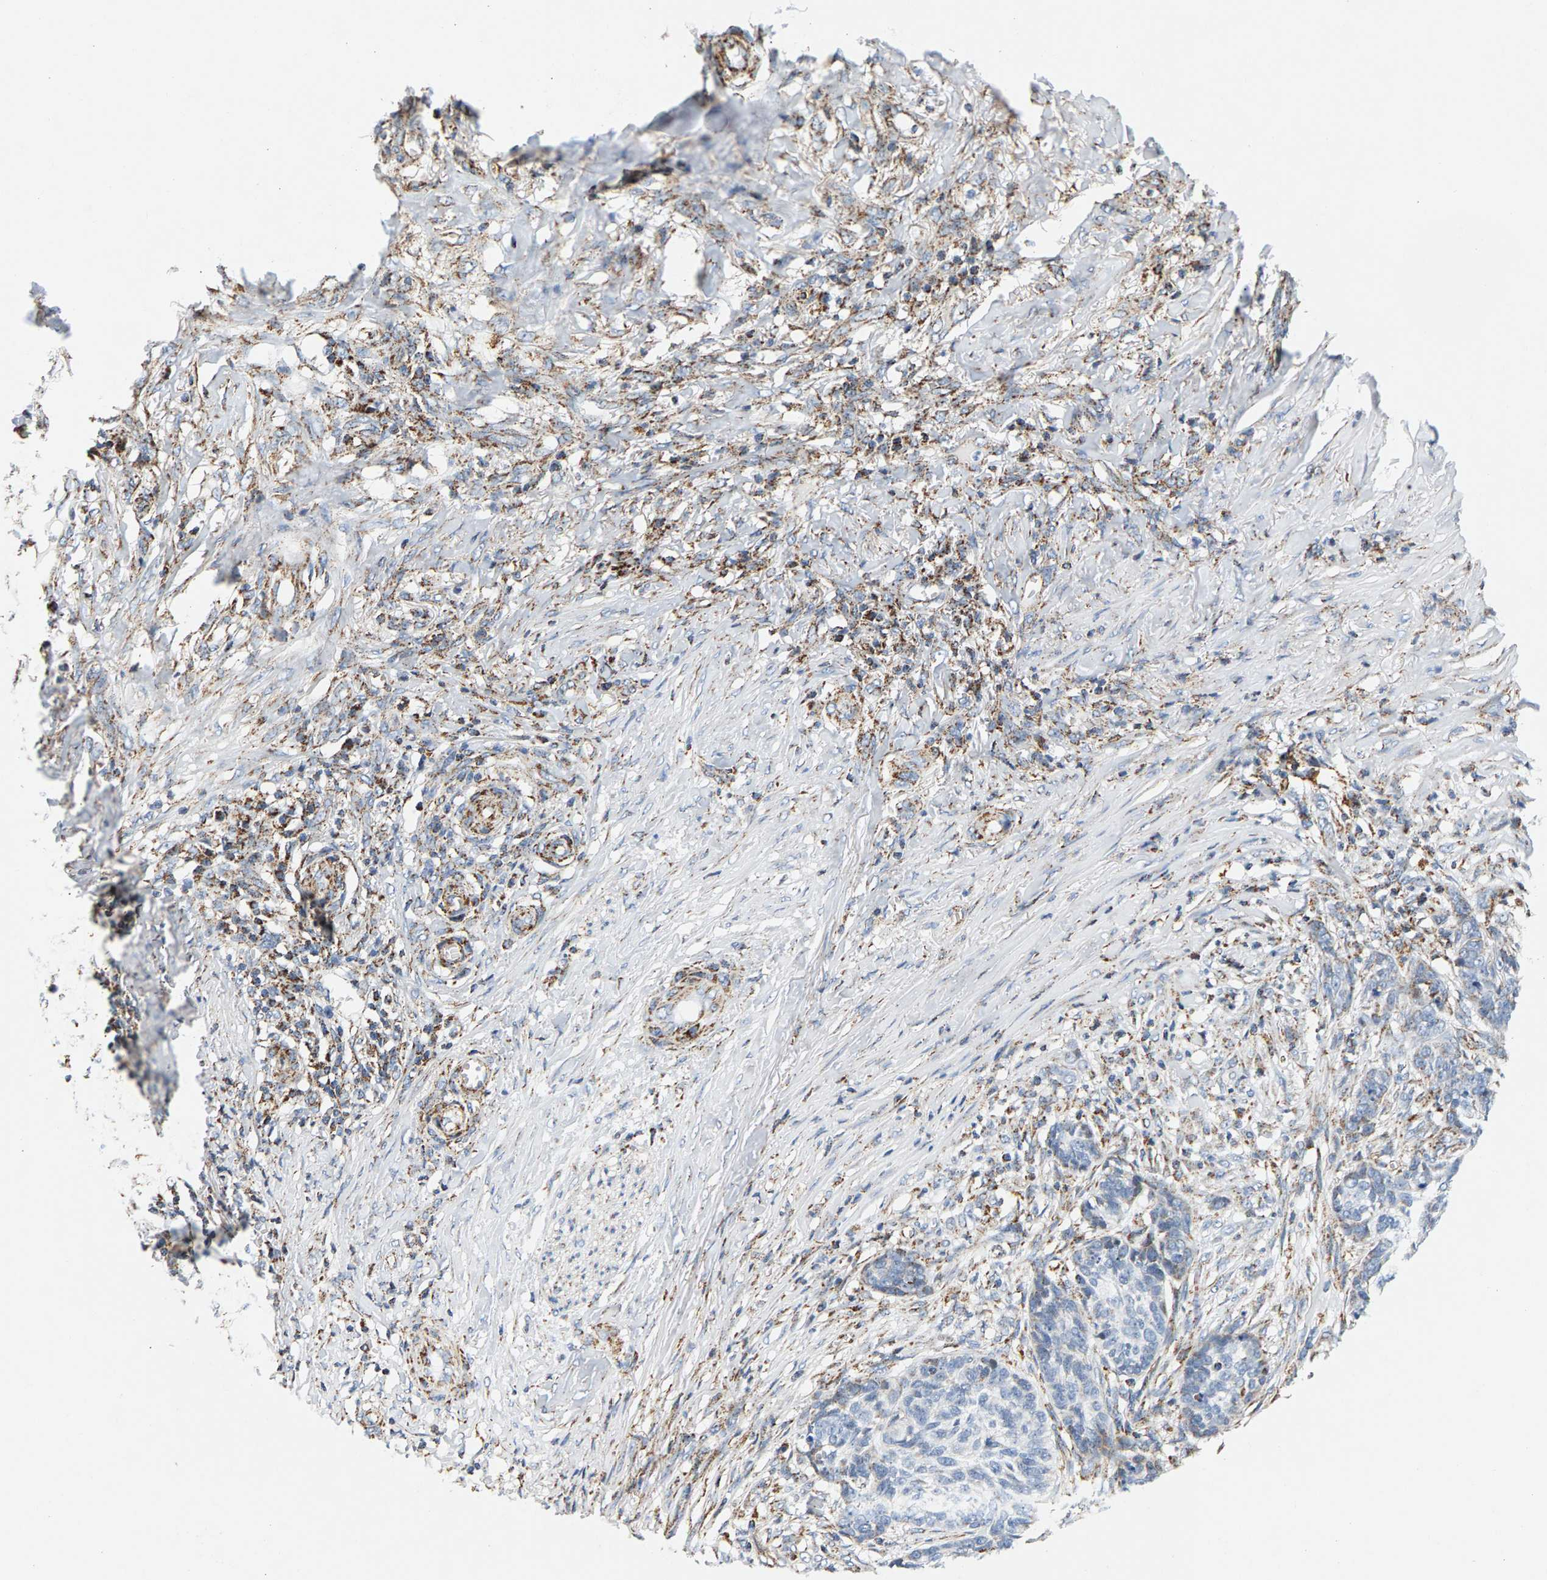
{"staining": {"intensity": "negative", "quantity": "none", "location": "none"}, "tissue": "skin cancer", "cell_type": "Tumor cells", "image_type": "cancer", "snomed": [{"axis": "morphology", "description": "Basal cell carcinoma"}, {"axis": "topography", "description": "Skin"}], "caption": "Tumor cells show no significant protein staining in skin cancer.", "gene": "PDE1A", "patient": {"sex": "male", "age": 85}}